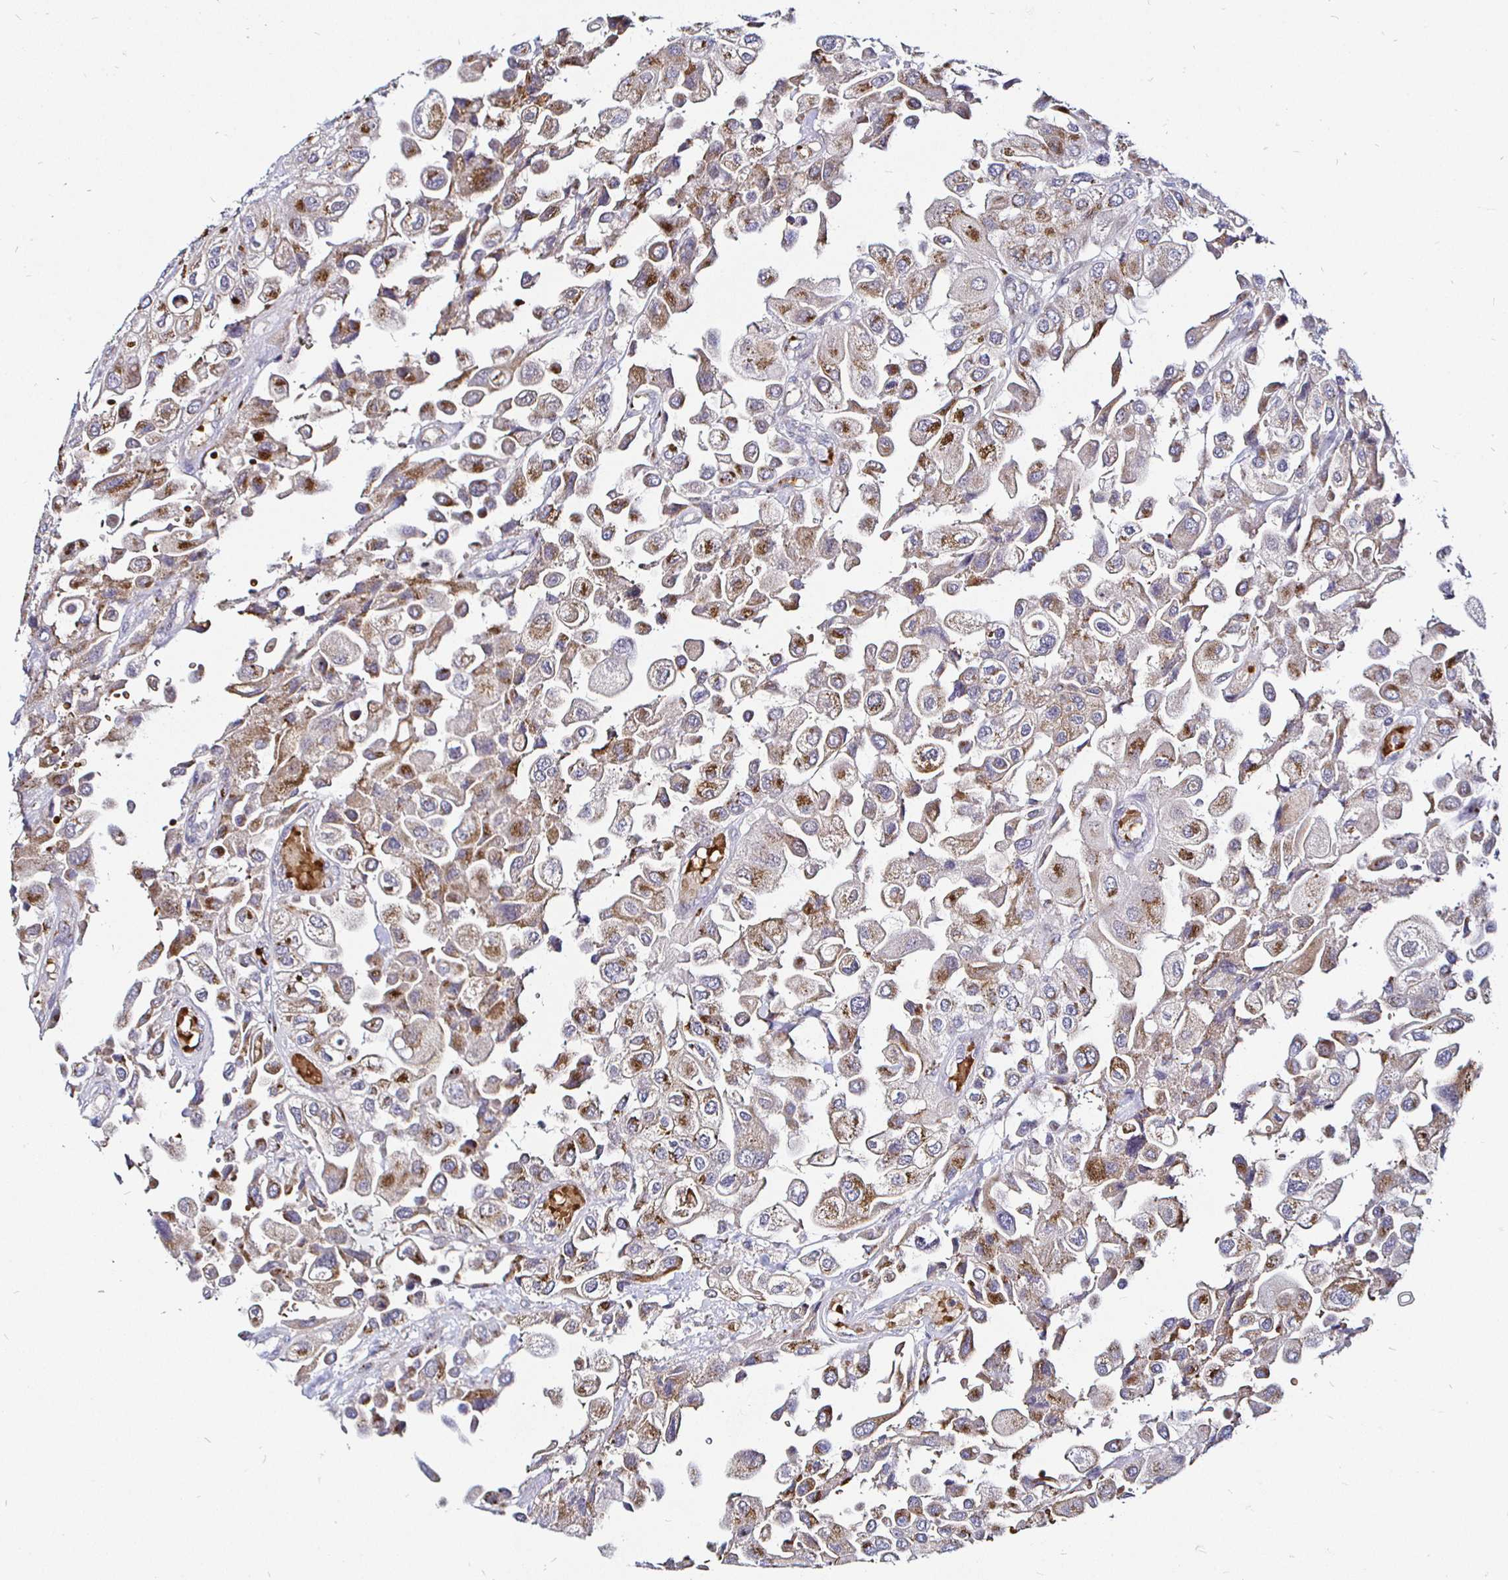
{"staining": {"intensity": "moderate", "quantity": "25%-75%", "location": "cytoplasmic/membranous"}, "tissue": "urothelial cancer", "cell_type": "Tumor cells", "image_type": "cancer", "snomed": [{"axis": "morphology", "description": "Urothelial carcinoma, High grade"}, {"axis": "topography", "description": "Urinary bladder"}], "caption": "Urothelial cancer stained with a protein marker exhibits moderate staining in tumor cells.", "gene": "ATG3", "patient": {"sex": "female", "age": 64}}